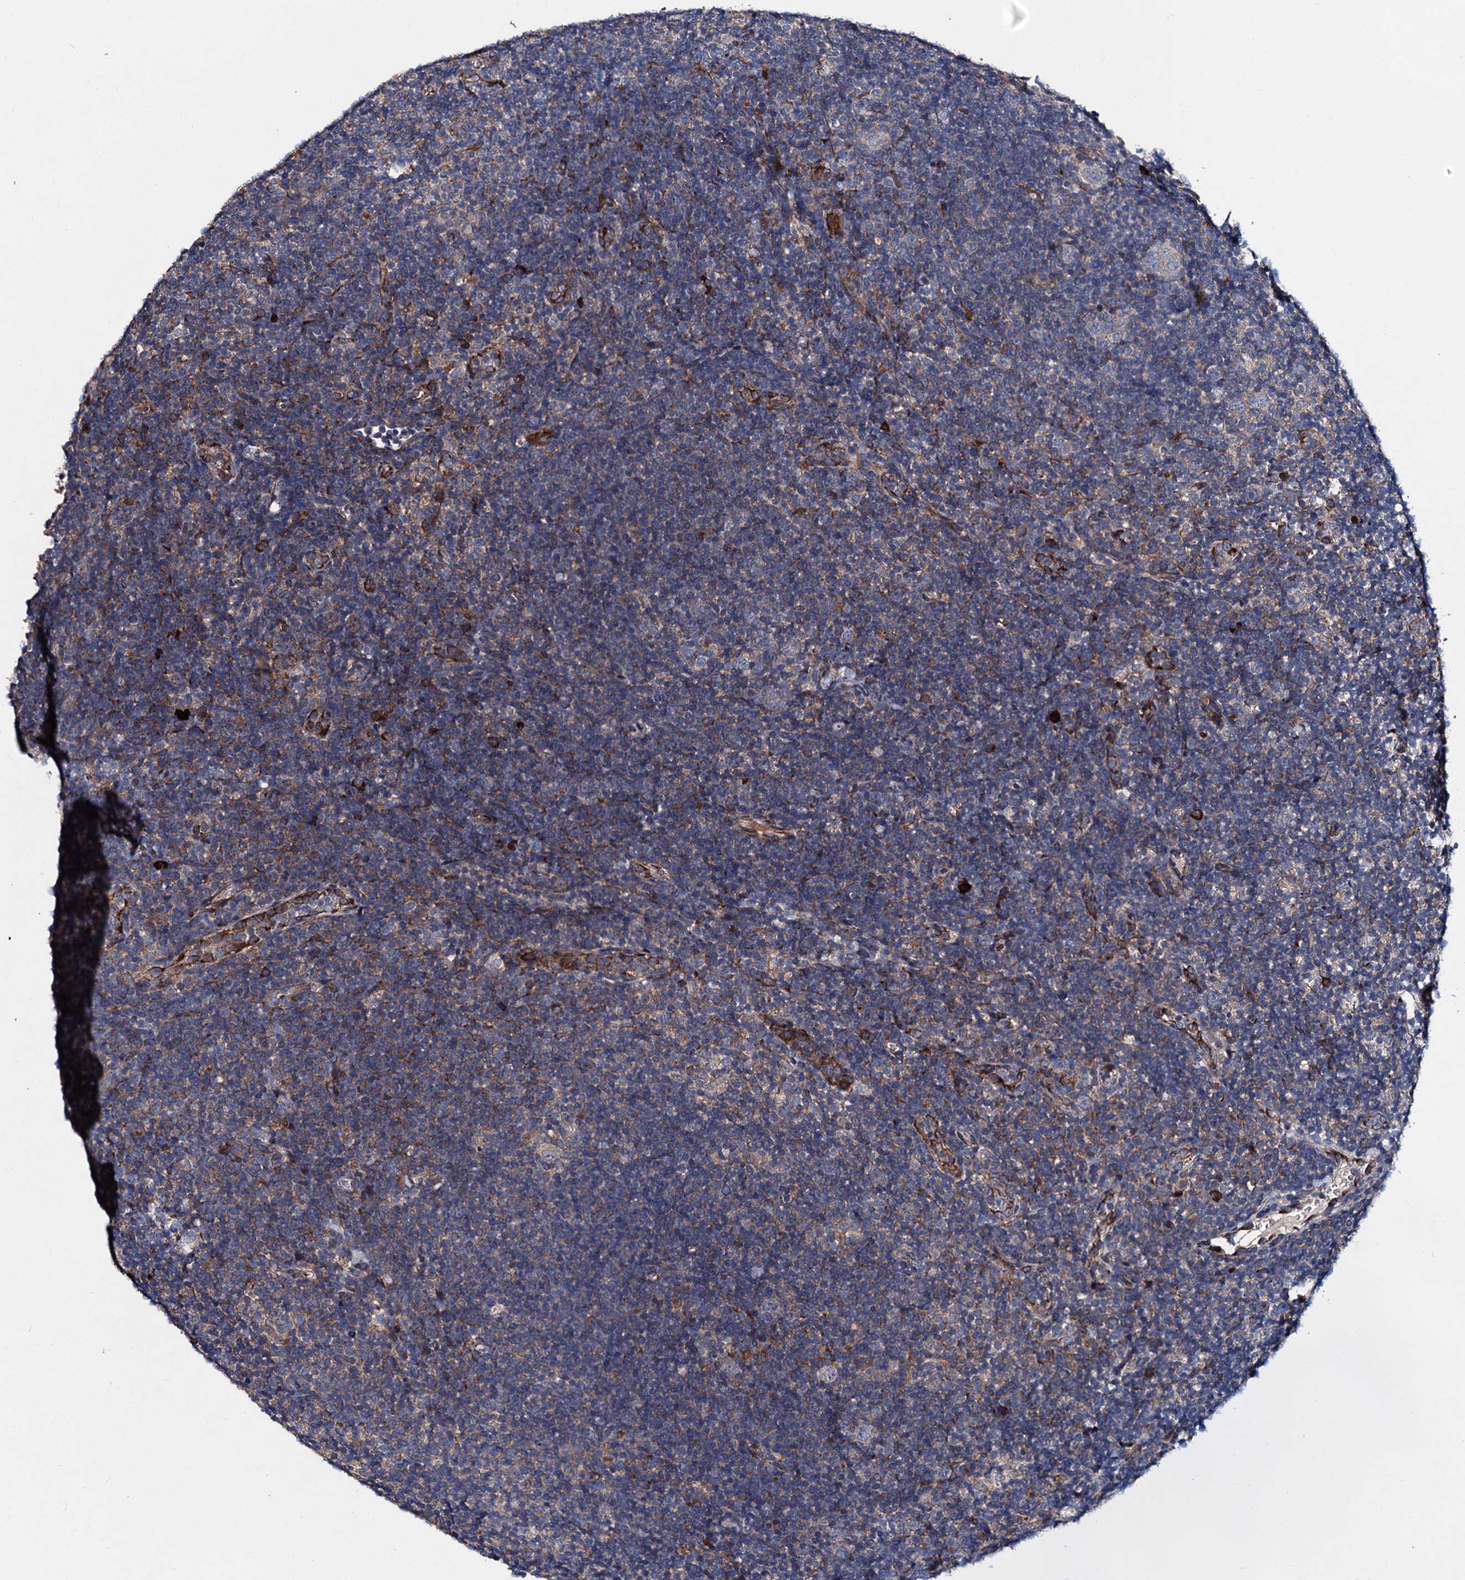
{"staining": {"intensity": "negative", "quantity": "none", "location": "none"}, "tissue": "lymphoma", "cell_type": "Tumor cells", "image_type": "cancer", "snomed": [{"axis": "morphology", "description": "Hodgkin's disease, NOS"}, {"axis": "topography", "description": "Lymph node"}], "caption": "DAB immunohistochemical staining of human lymphoma exhibits no significant expression in tumor cells.", "gene": "AKAP11", "patient": {"sex": "female", "age": 57}}